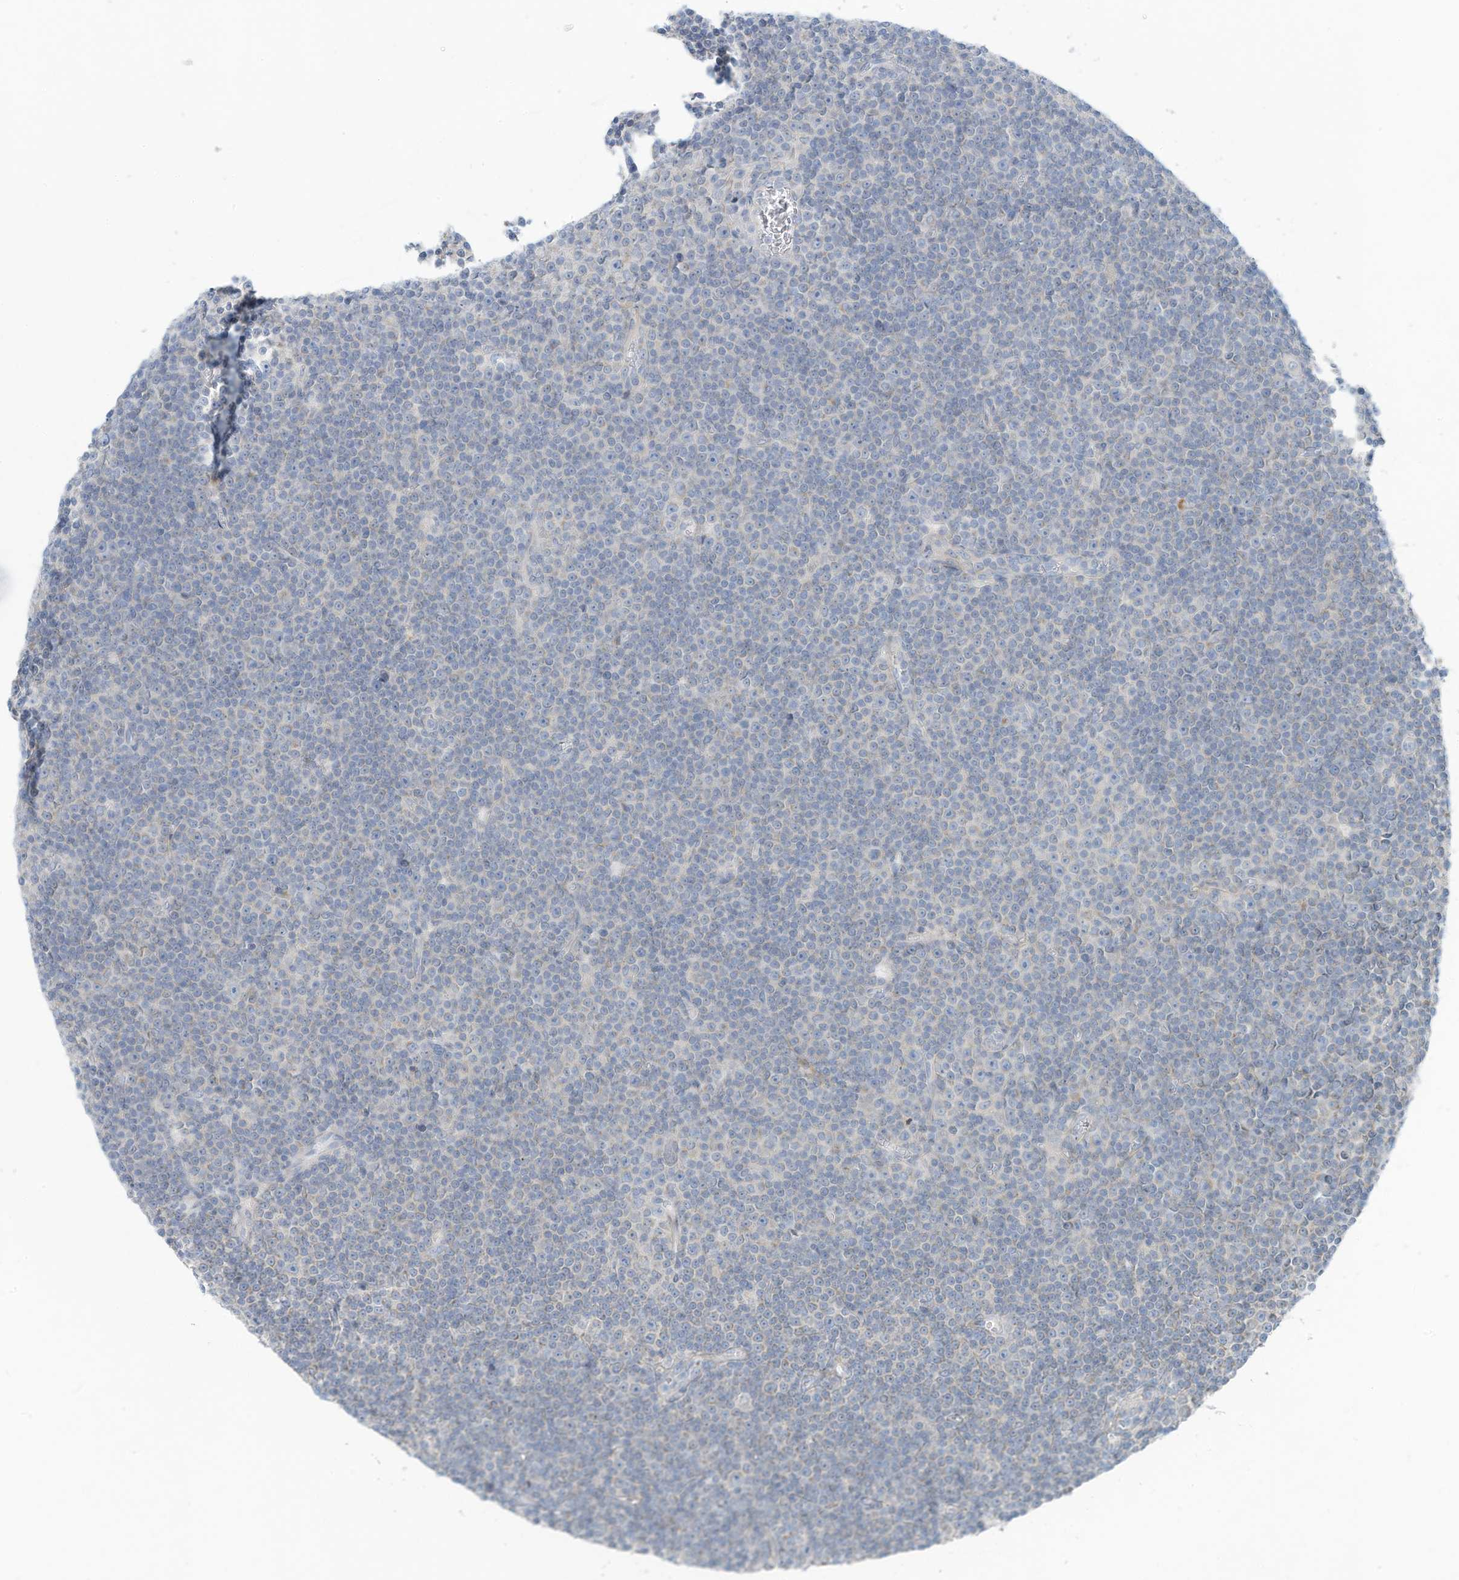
{"staining": {"intensity": "negative", "quantity": "none", "location": "none"}, "tissue": "lymphoma", "cell_type": "Tumor cells", "image_type": "cancer", "snomed": [{"axis": "morphology", "description": "Malignant lymphoma, non-Hodgkin's type, Low grade"}, {"axis": "topography", "description": "Lymph node"}], "caption": "Tumor cells are negative for protein expression in human low-grade malignant lymphoma, non-Hodgkin's type.", "gene": "TRMT2B", "patient": {"sex": "female", "age": 67}}